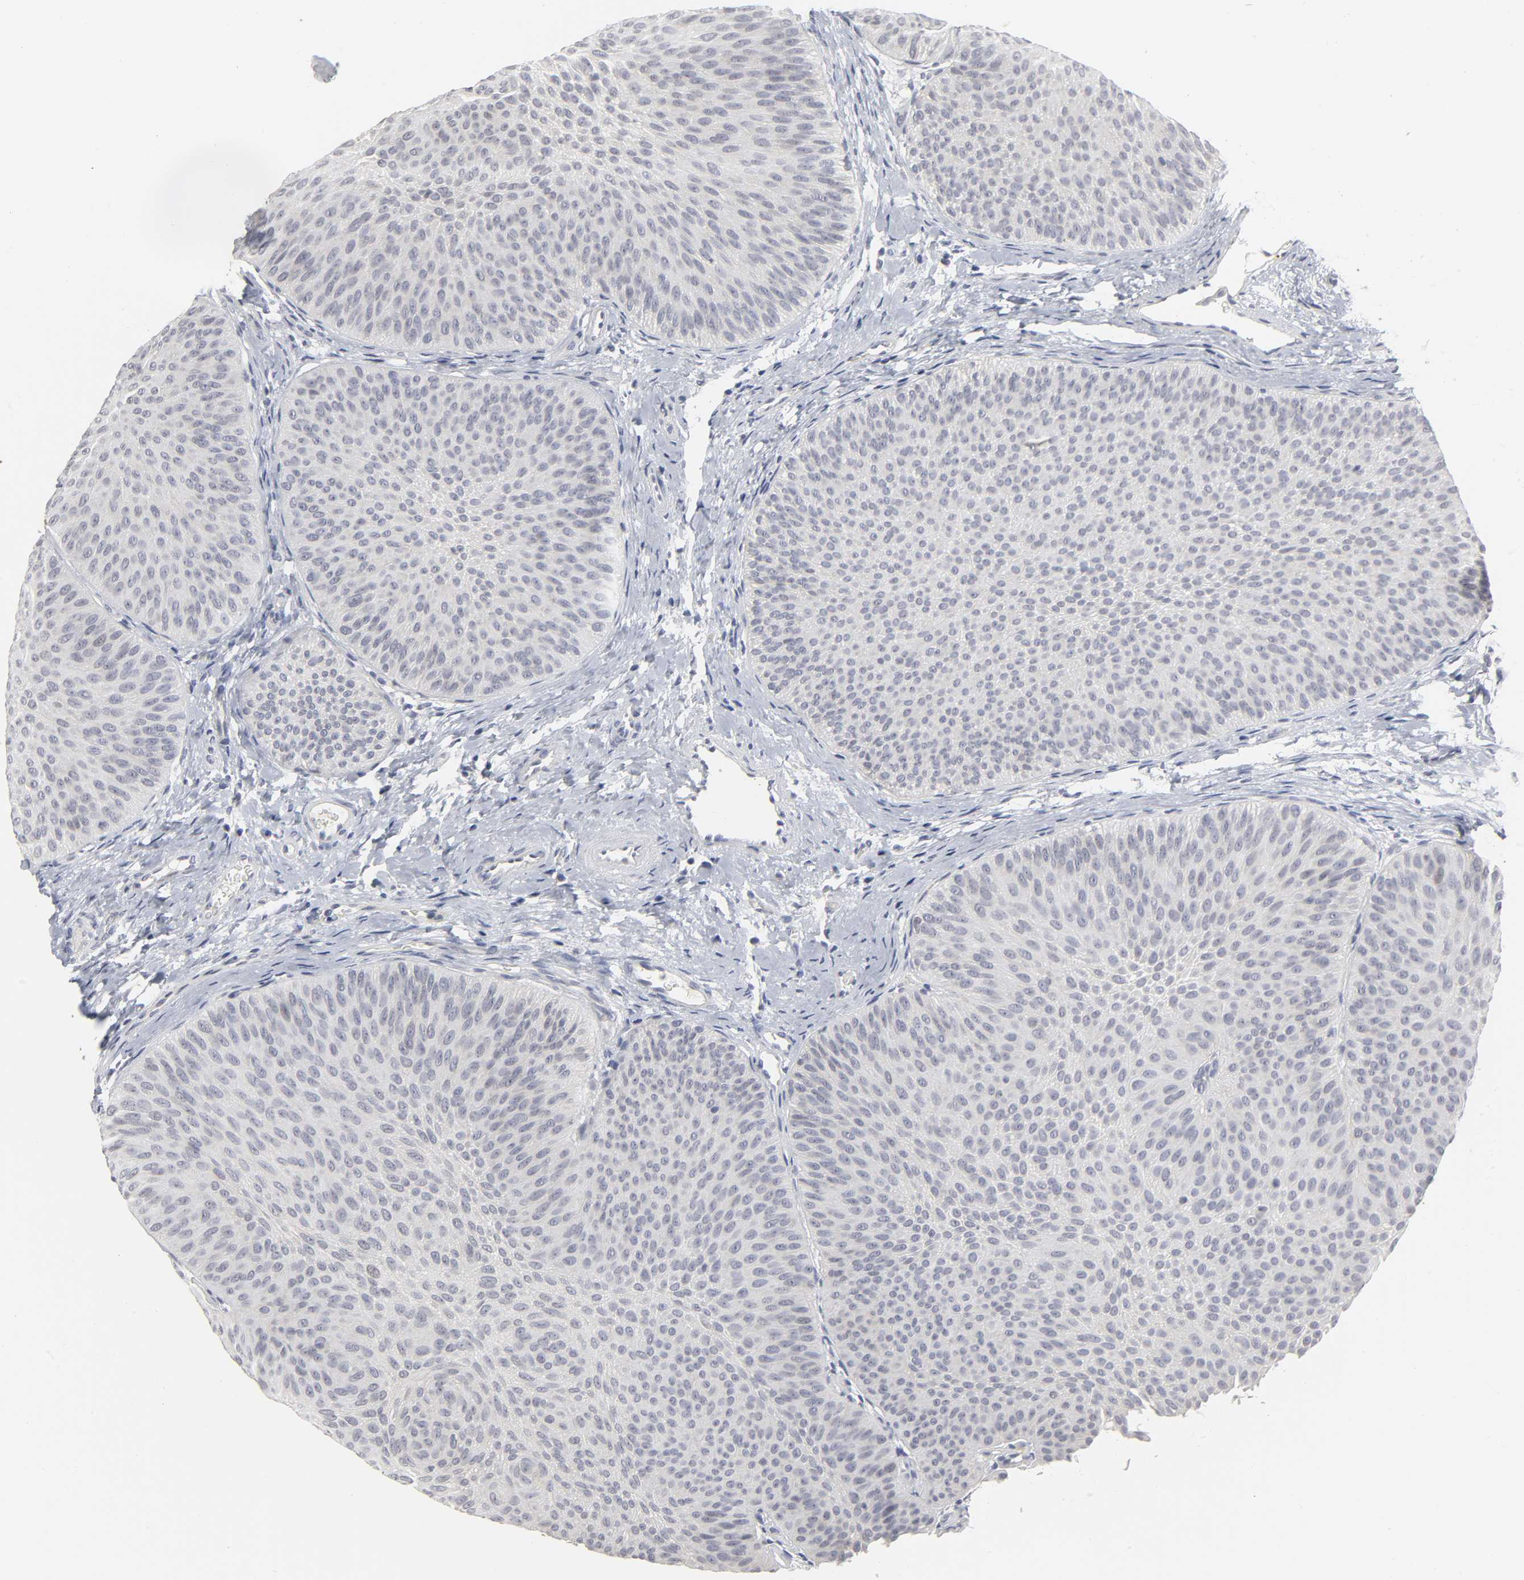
{"staining": {"intensity": "negative", "quantity": "none", "location": "none"}, "tissue": "urothelial cancer", "cell_type": "Tumor cells", "image_type": "cancer", "snomed": [{"axis": "morphology", "description": "Urothelial carcinoma, Low grade"}, {"axis": "topography", "description": "Urinary bladder"}], "caption": "The micrograph shows no staining of tumor cells in urothelial cancer.", "gene": "TCAP", "patient": {"sex": "female", "age": 60}}